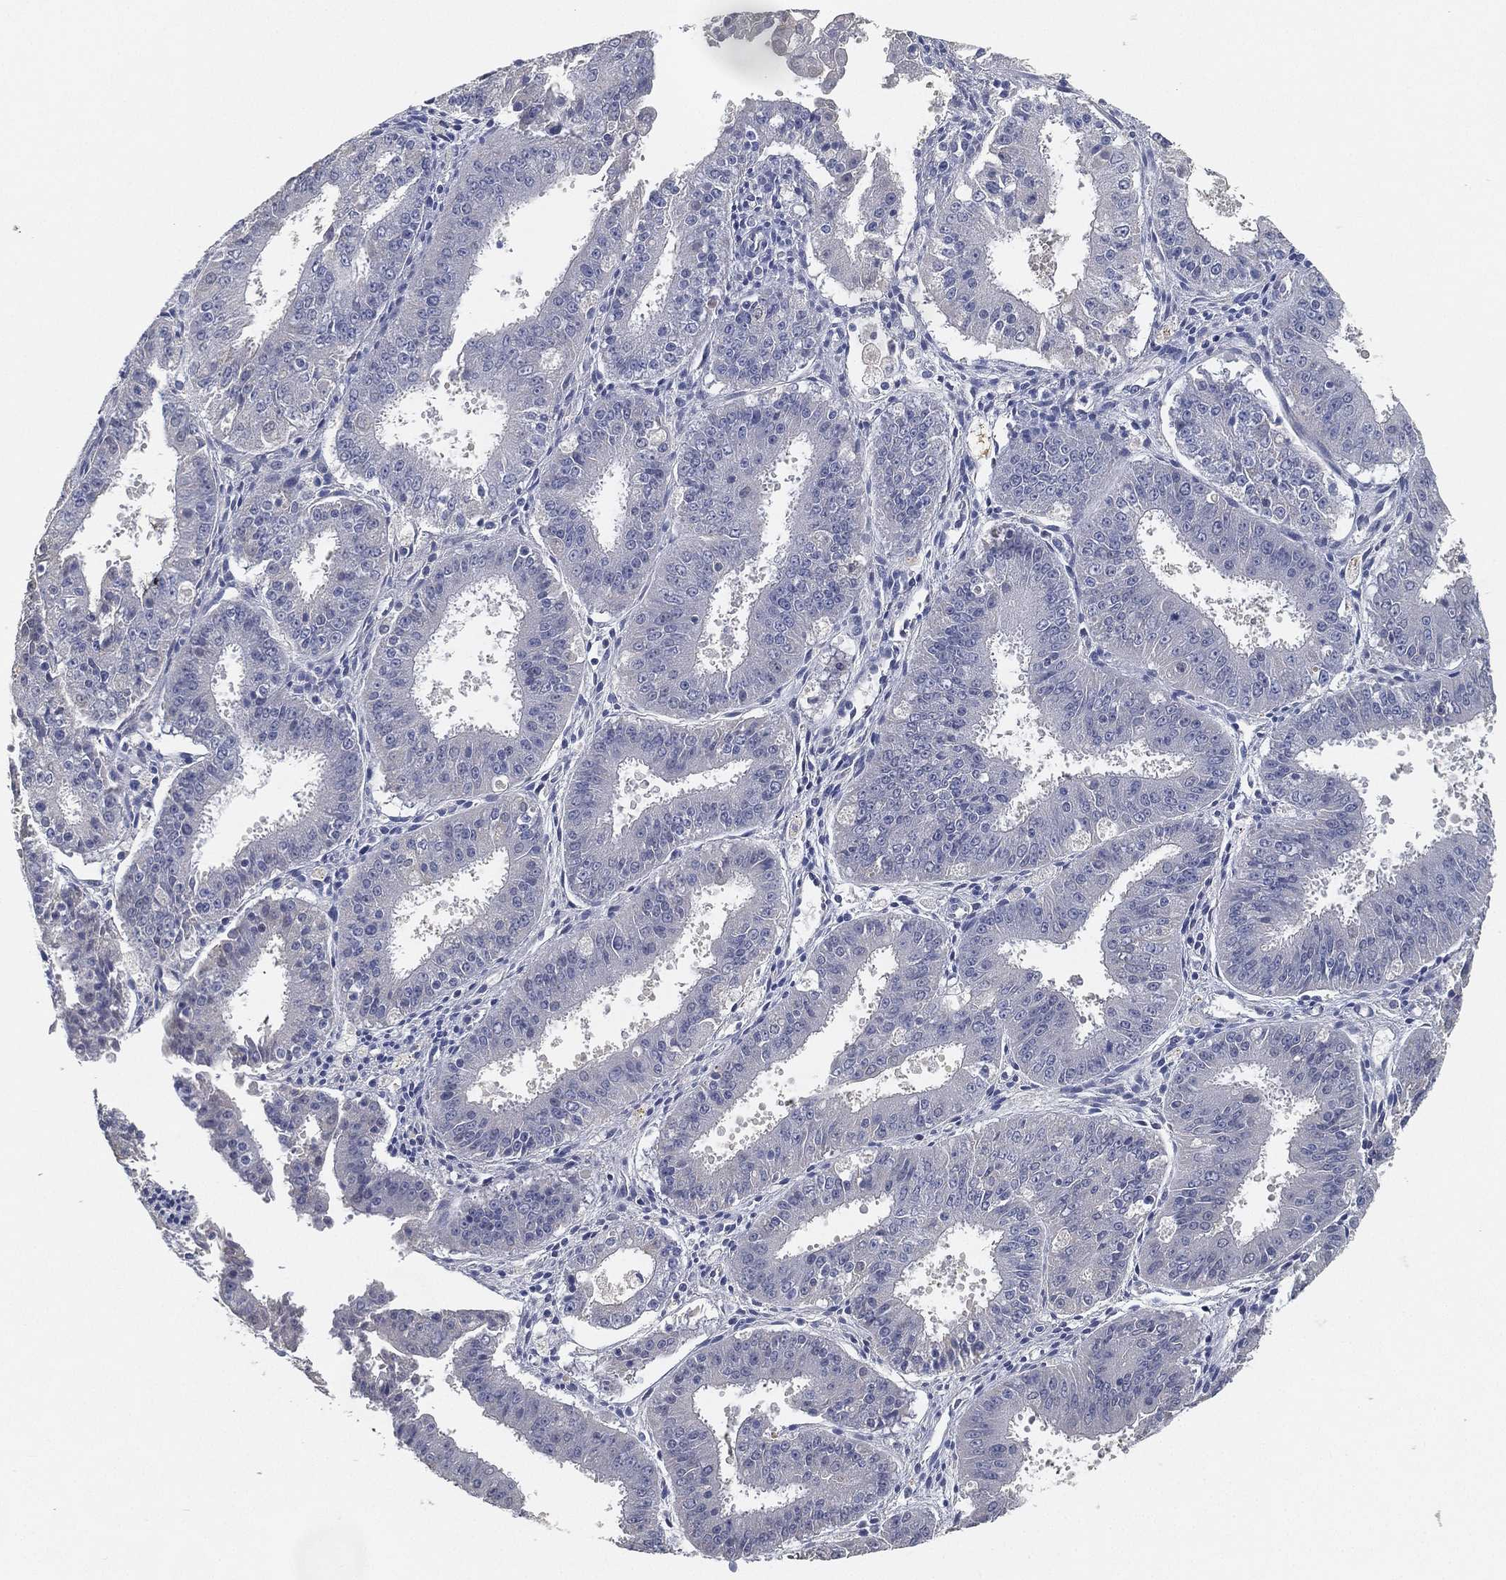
{"staining": {"intensity": "negative", "quantity": "none", "location": "none"}, "tissue": "ovarian cancer", "cell_type": "Tumor cells", "image_type": "cancer", "snomed": [{"axis": "morphology", "description": "Carcinoma, endometroid"}, {"axis": "topography", "description": "Ovary"}], "caption": "IHC micrograph of human ovarian cancer (endometroid carcinoma) stained for a protein (brown), which reveals no positivity in tumor cells. (Brightfield microscopy of DAB (3,3'-diaminobenzidine) immunohistochemistry (IHC) at high magnification).", "gene": "GPR61", "patient": {"sex": "female", "age": 42}}